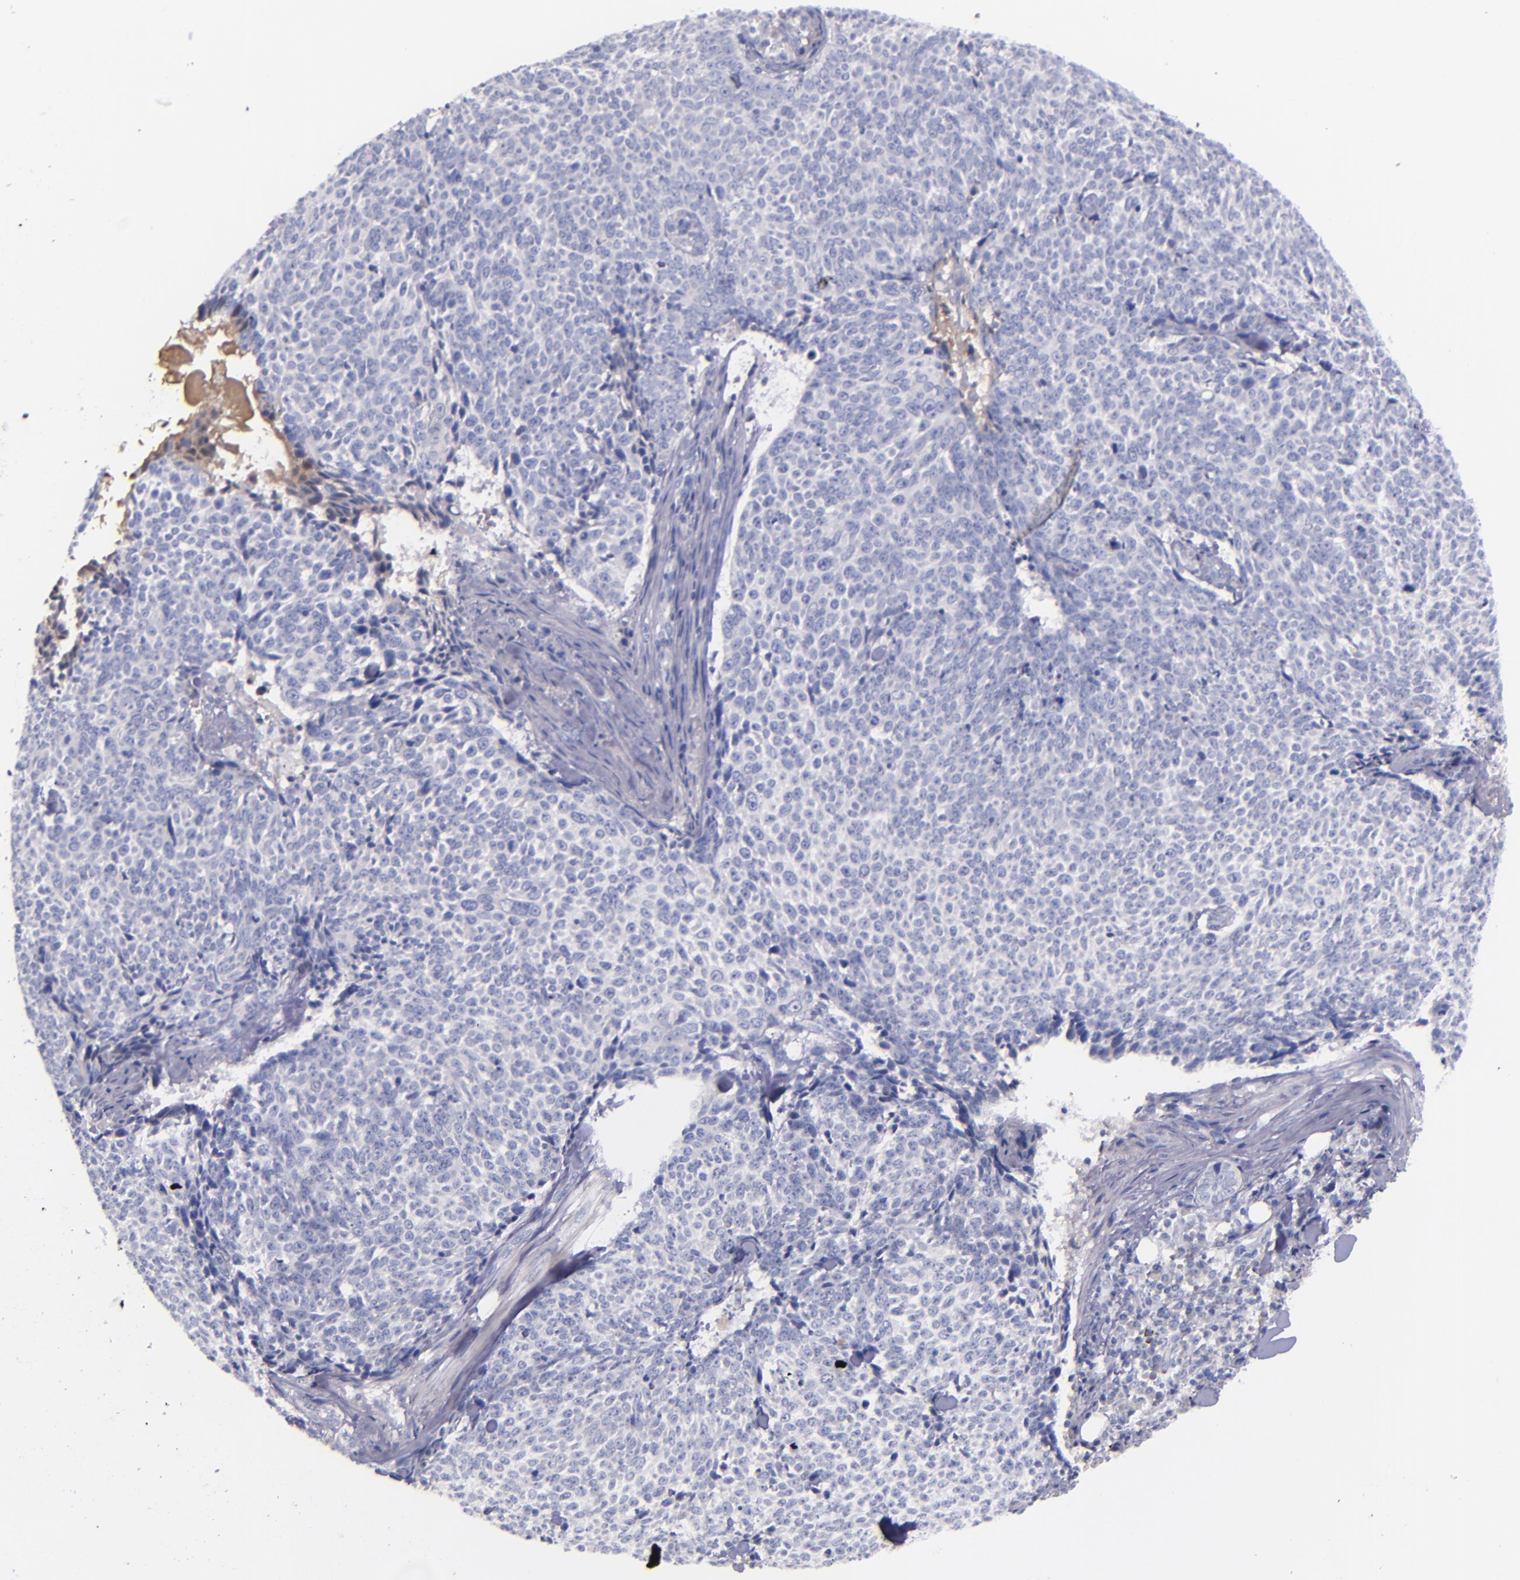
{"staining": {"intensity": "negative", "quantity": "none", "location": "none"}, "tissue": "skin cancer", "cell_type": "Tumor cells", "image_type": "cancer", "snomed": [{"axis": "morphology", "description": "Basal cell carcinoma"}, {"axis": "topography", "description": "Skin"}], "caption": "Immunohistochemistry of human skin cancer (basal cell carcinoma) exhibits no staining in tumor cells.", "gene": "KNG1", "patient": {"sex": "female", "age": 89}}